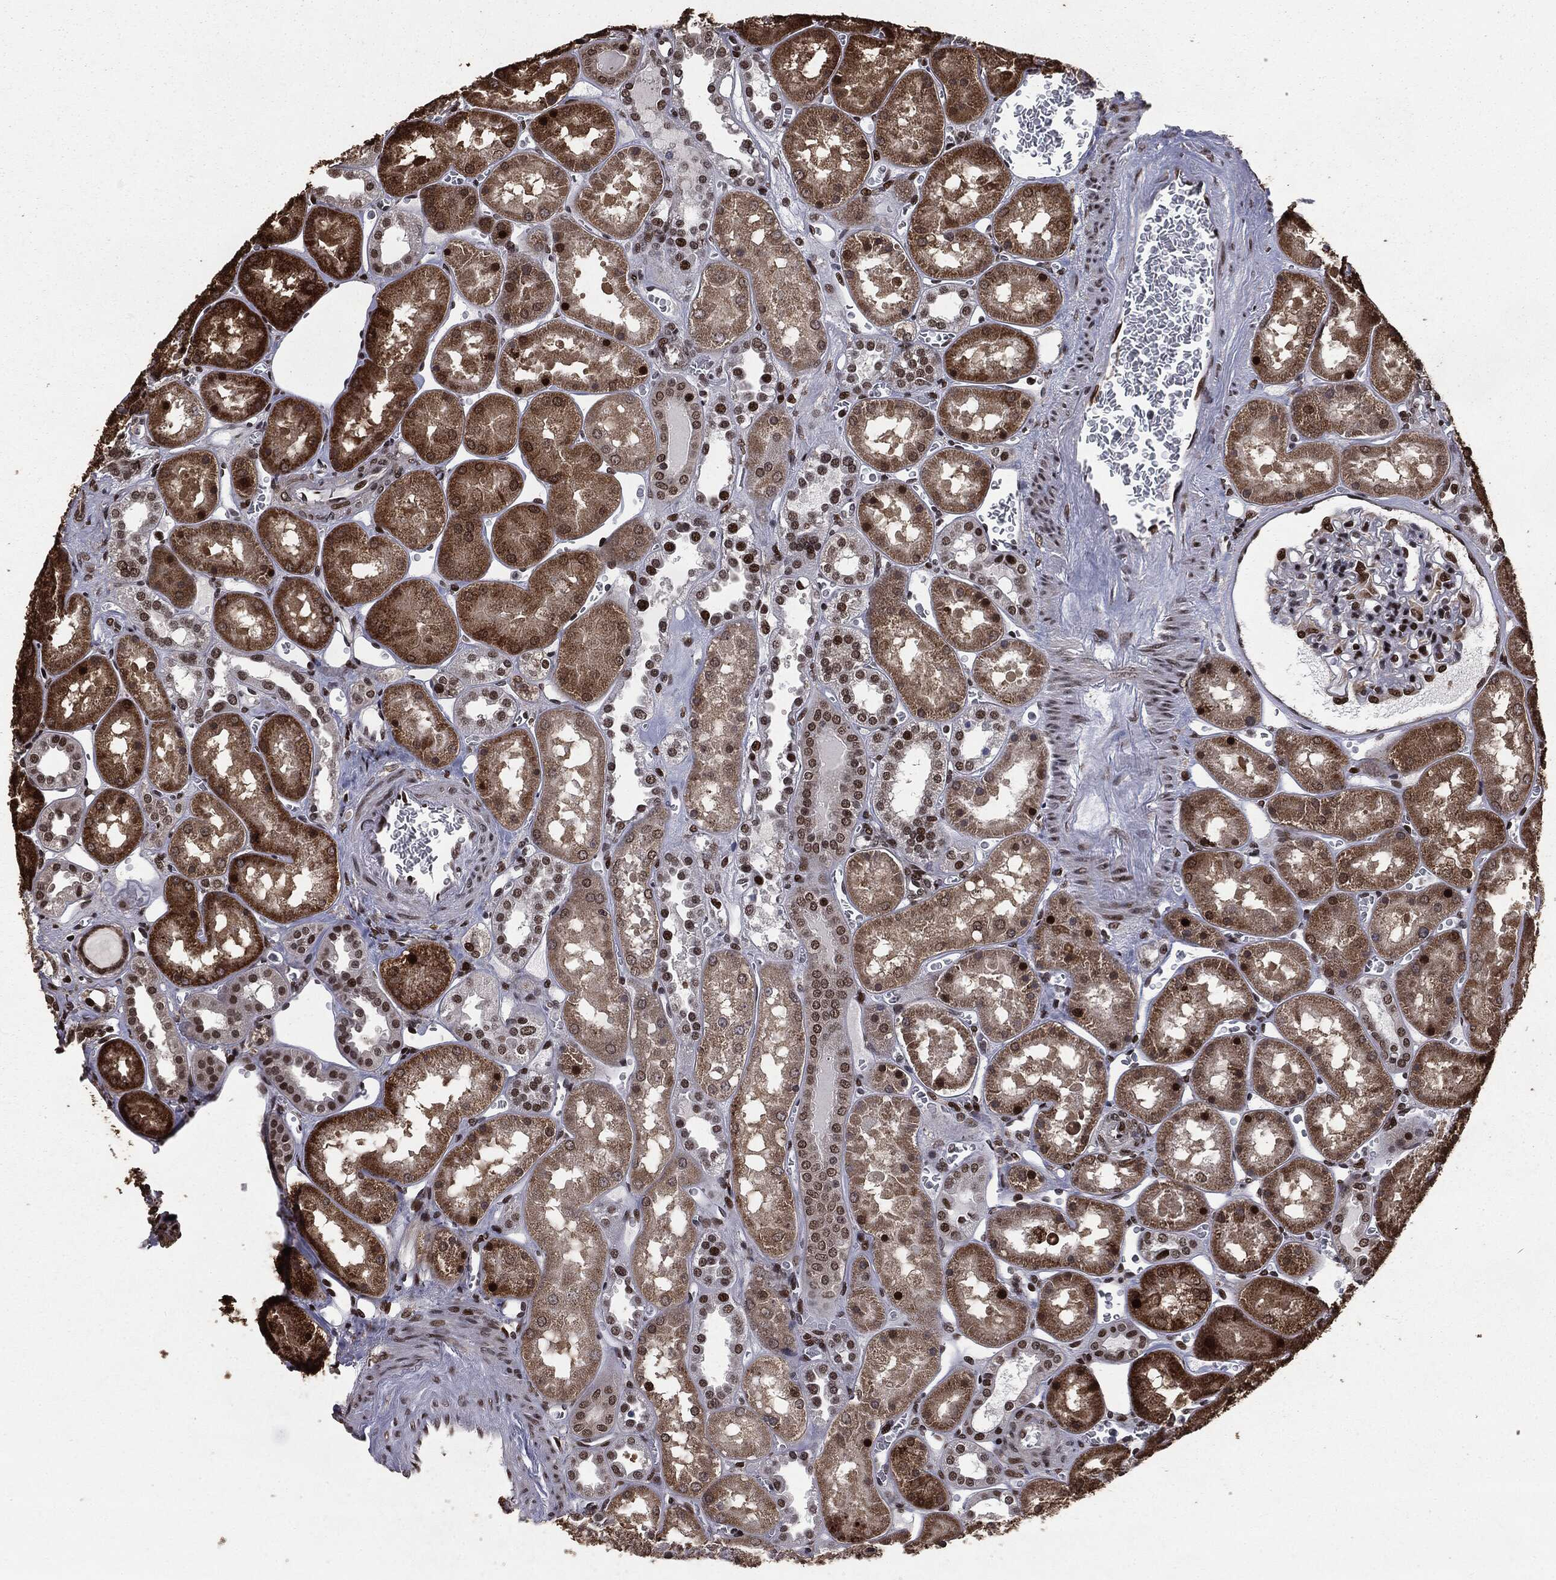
{"staining": {"intensity": "strong", "quantity": "<25%", "location": "nuclear"}, "tissue": "kidney", "cell_type": "Cells in glomeruli", "image_type": "normal", "snomed": [{"axis": "morphology", "description": "Normal tissue, NOS"}, {"axis": "topography", "description": "Kidney"}], "caption": "A high-resolution micrograph shows immunohistochemistry (IHC) staining of unremarkable kidney, which shows strong nuclear staining in about <25% of cells in glomeruli.", "gene": "DVL2", "patient": {"sex": "male", "age": 73}}